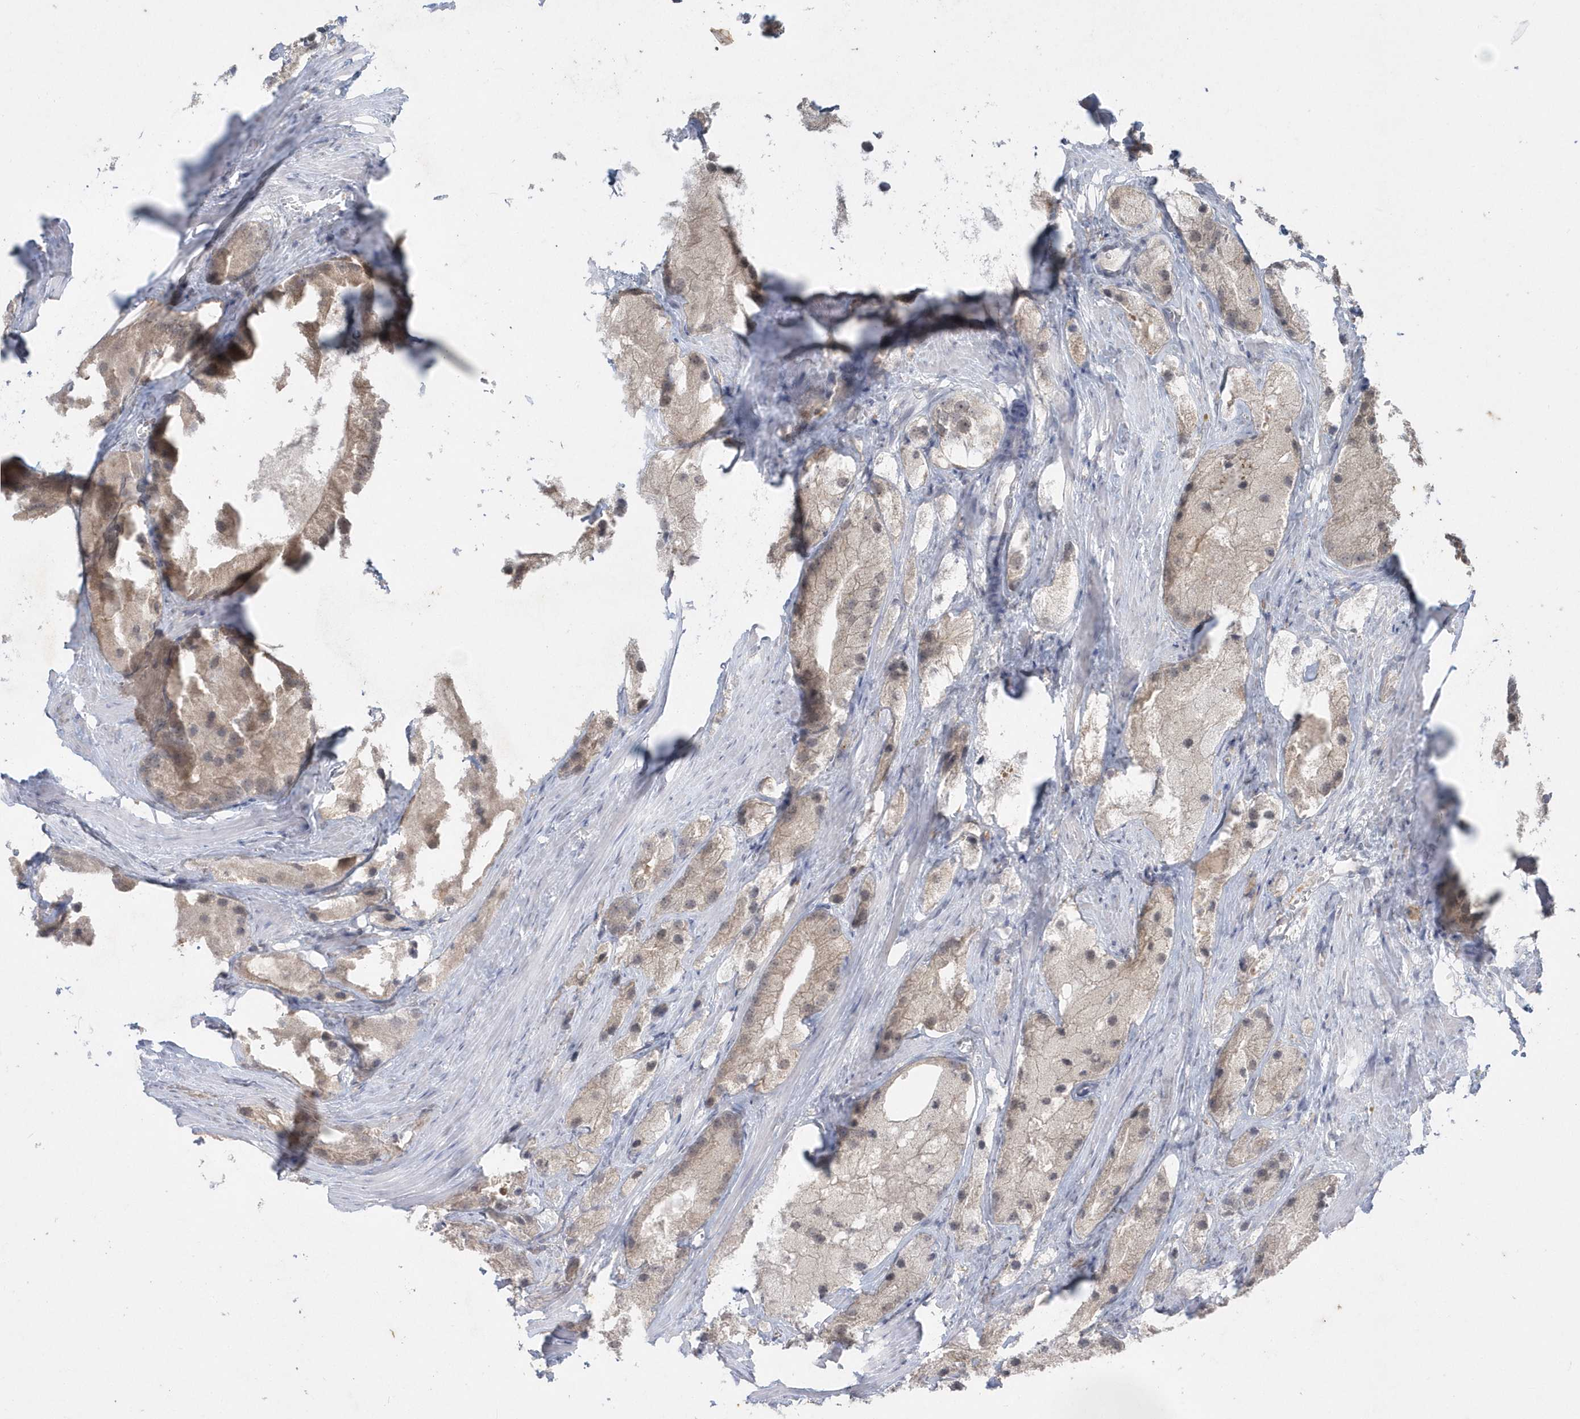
{"staining": {"intensity": "weak", "quantity": "25%-75%", "location": "cytoplasmic/membranous,nuclear"}, "tissue": "prostate cancer", "cell_type": "Tumor cells", "image_type": "cancer", "snomed": [{"axis": "morphology", "description": "Adenocarcinoma, Low grade"}, {"axis": "topography", "description": "Prostate"}], "caption": "Prostate cancer tissue demonstrates weak cytoplasmic/membranous and nuclear positivity in about 25%-75% of tumor cells", "gene": "AKR7A2", "patient": {"sex": "male", "age": 69}}